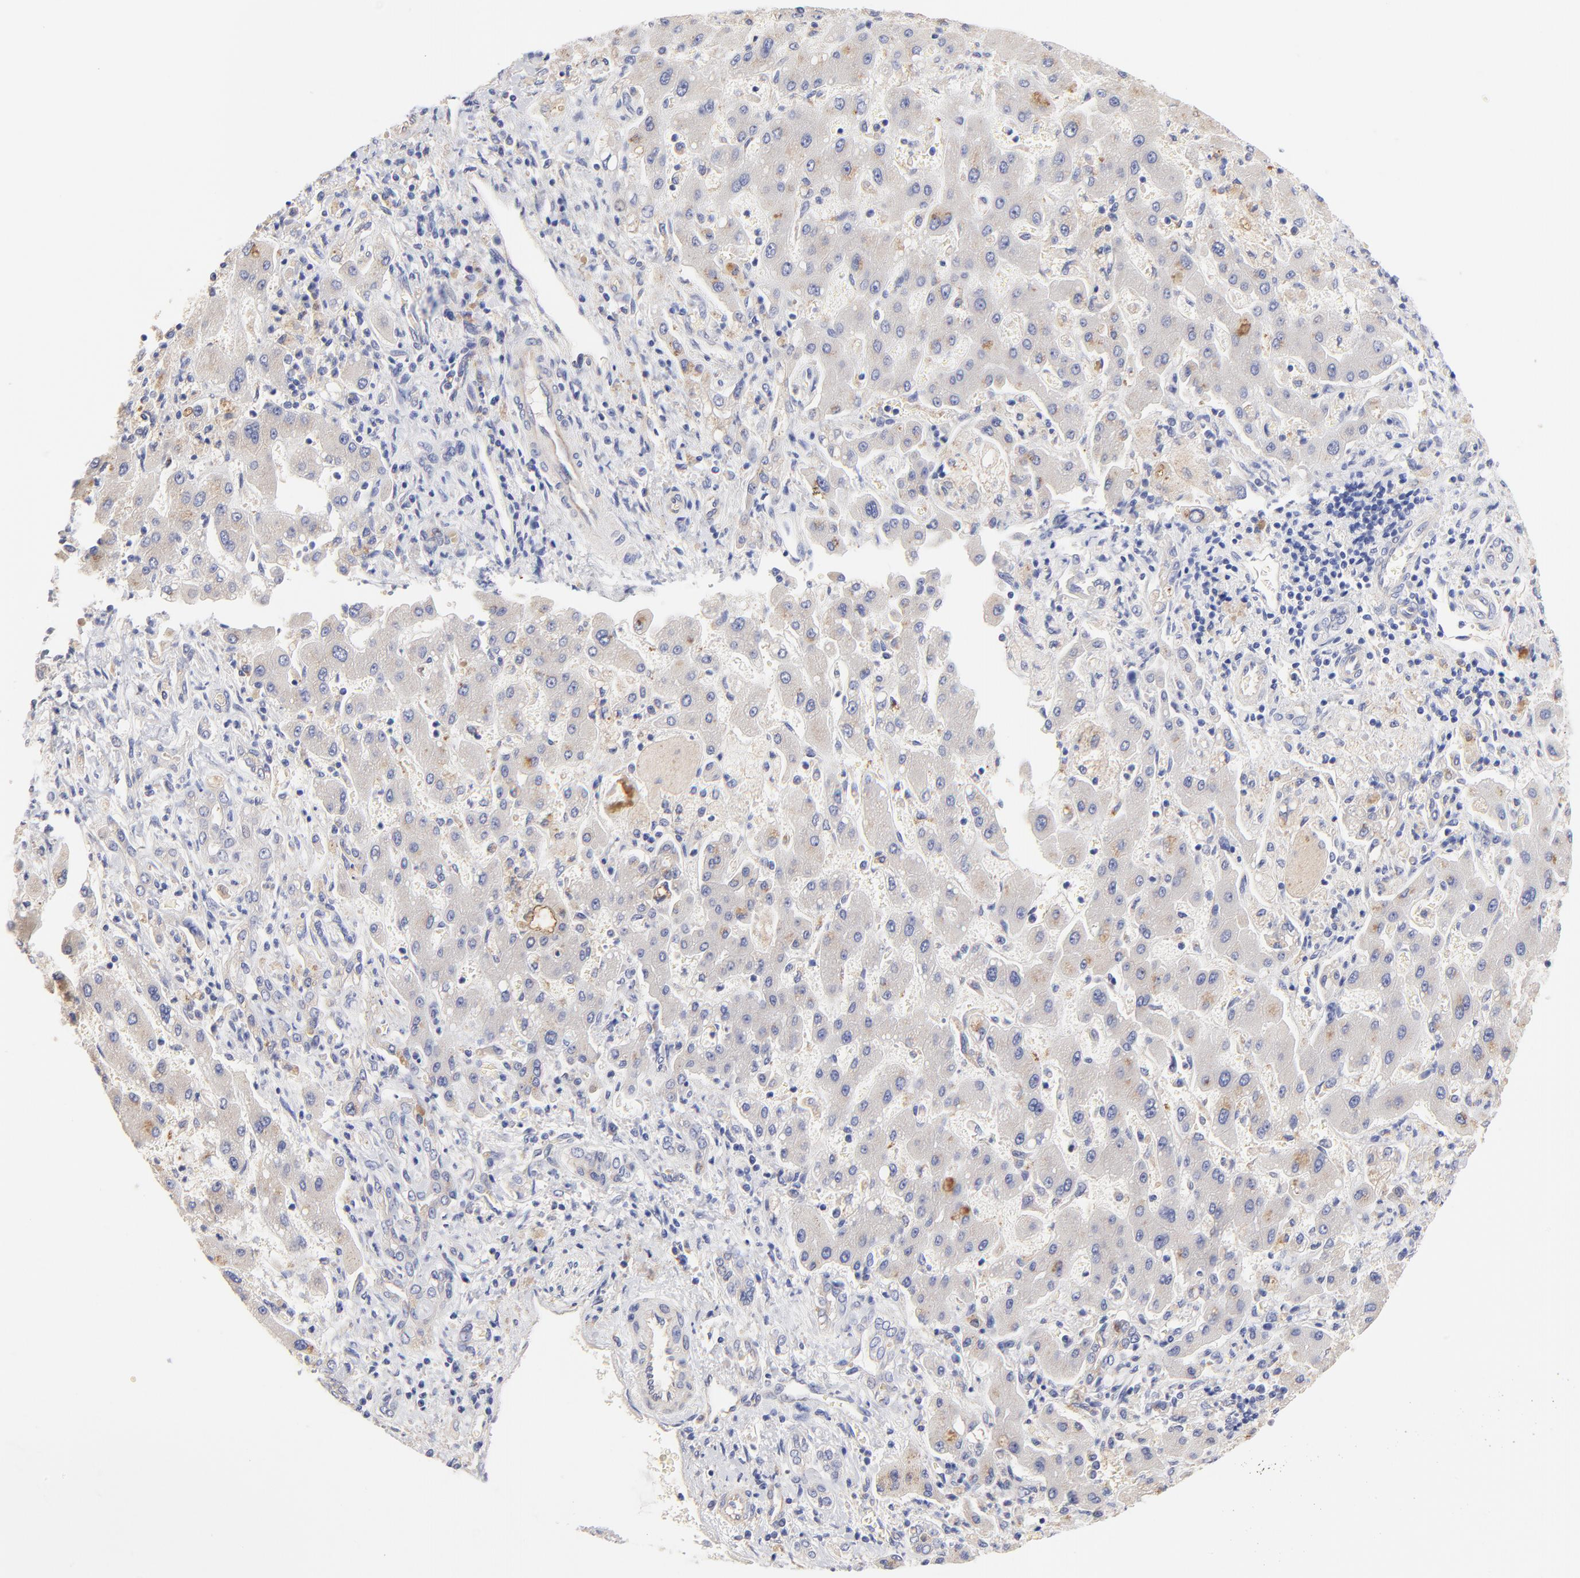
{"staining": {"intensity": "weak", "quantity": "25%-75%", "location": "cytoplasmic/membranous"}, "tissue": "liver cancer", "cell_type": "Tumor cells", "image_type": "cancer", "snomed": [{"axis": "morphology", "description": "Cholangiocarcinoma"}, {"axis": "topography", "description": "Liver"}], "caption": "Weak cytoplasmic/membranous staining for a protein is identified in approximately 25%-75% of tumor cells of liver cholangiocarcinoma using IHC.", "gene": "HS3ST1", "patient": {"sex": "male", "age": 50}}